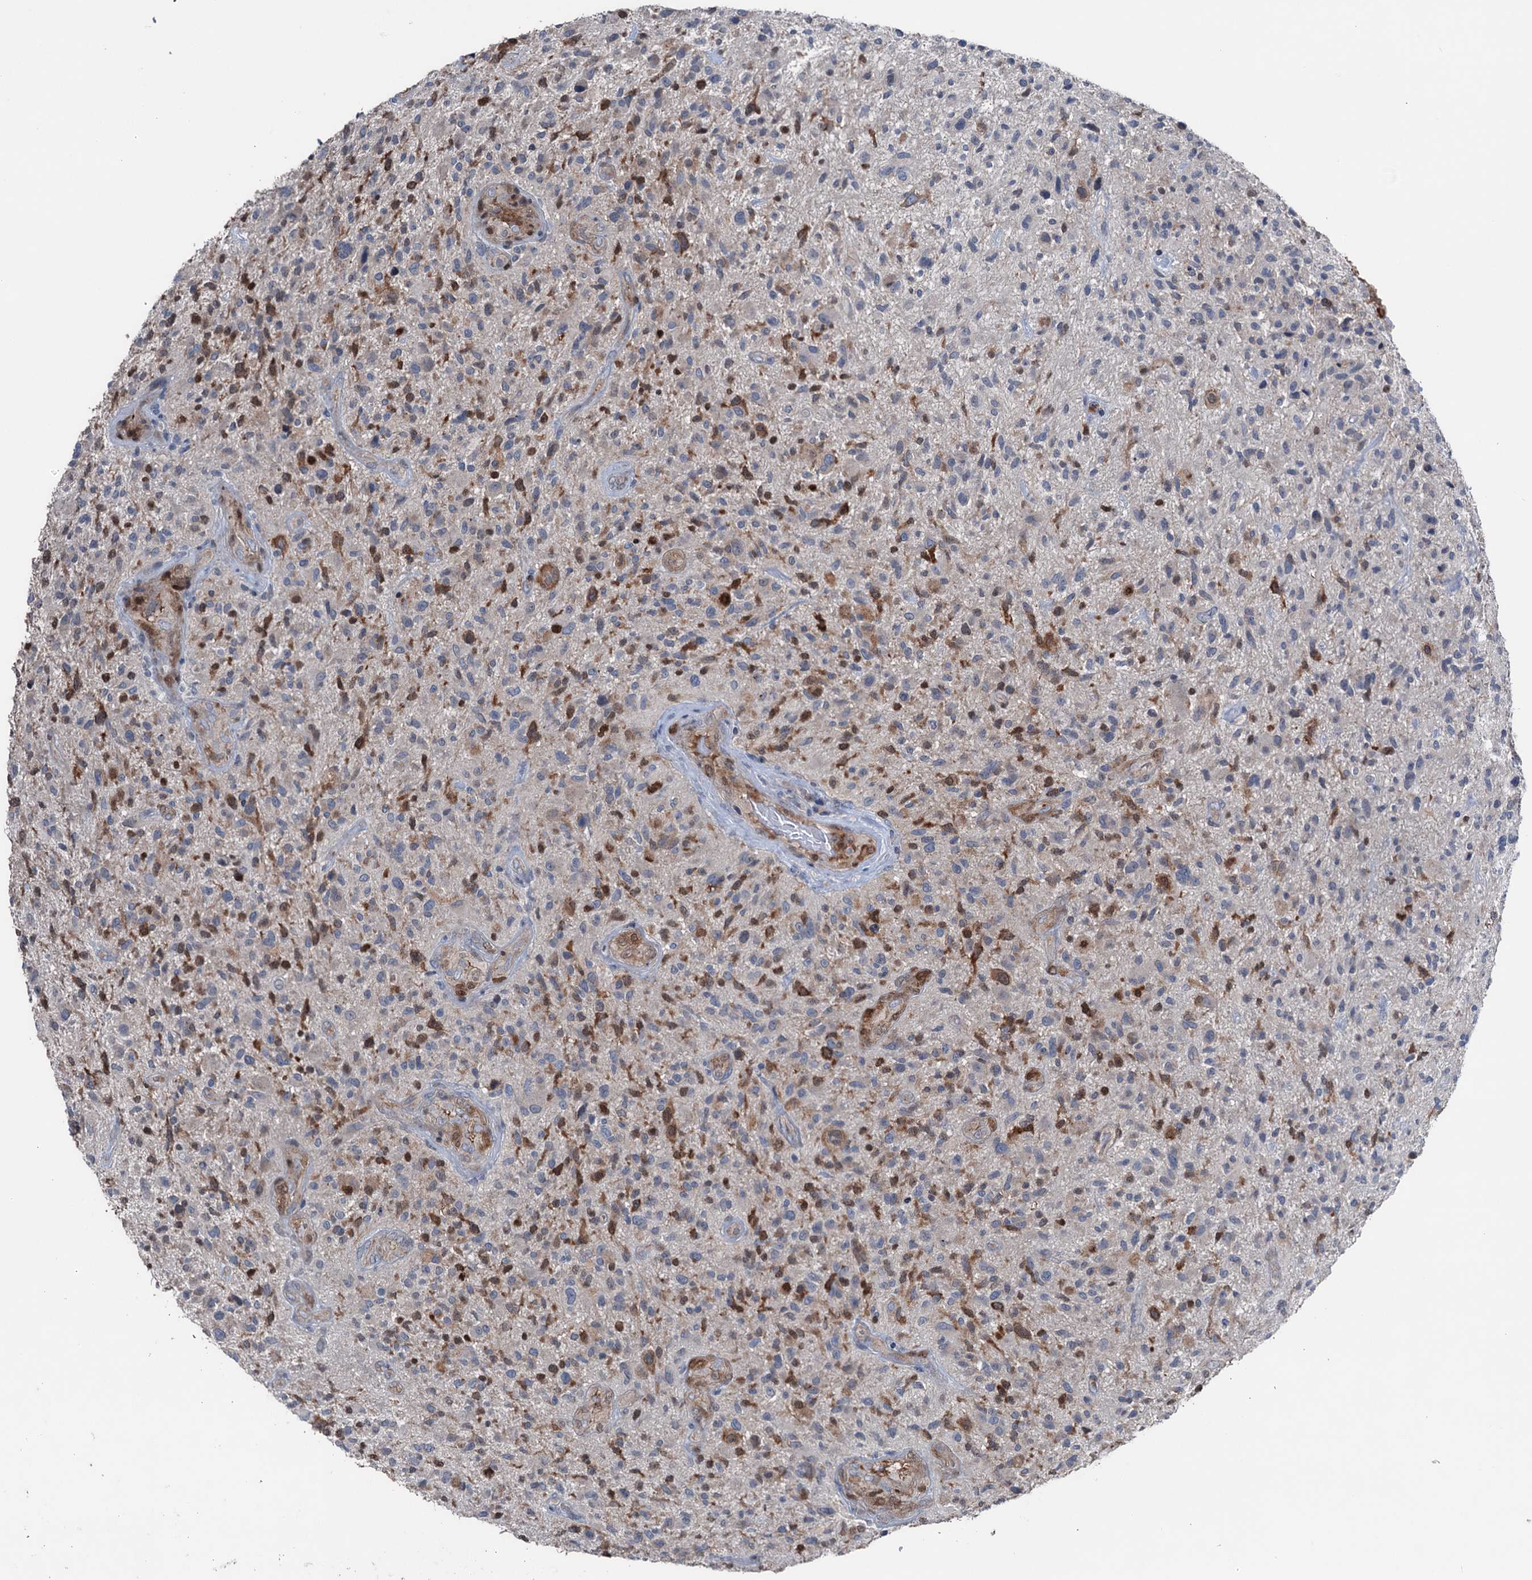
{"staining": {"intensity": "moderate", "quantity": "<25%", "location": "cytoplasmic/membranous"}, "tissue": "glioma", "cell_type": "Tumor cells", "image_type": "cancer", "snomed": [{"axis": "morphology", "description": "Glioma, malignant, High grade"}, {"axis": "topography", "description": "Brain"}], "caption": "Protein staining shows moderate cytoplasmic/membranous positivity in approximately <25% of tumor cells in malignant high-grade glioma.", "gene": "NCAPD2", "patient": {"sex": "male", "age": 47}}